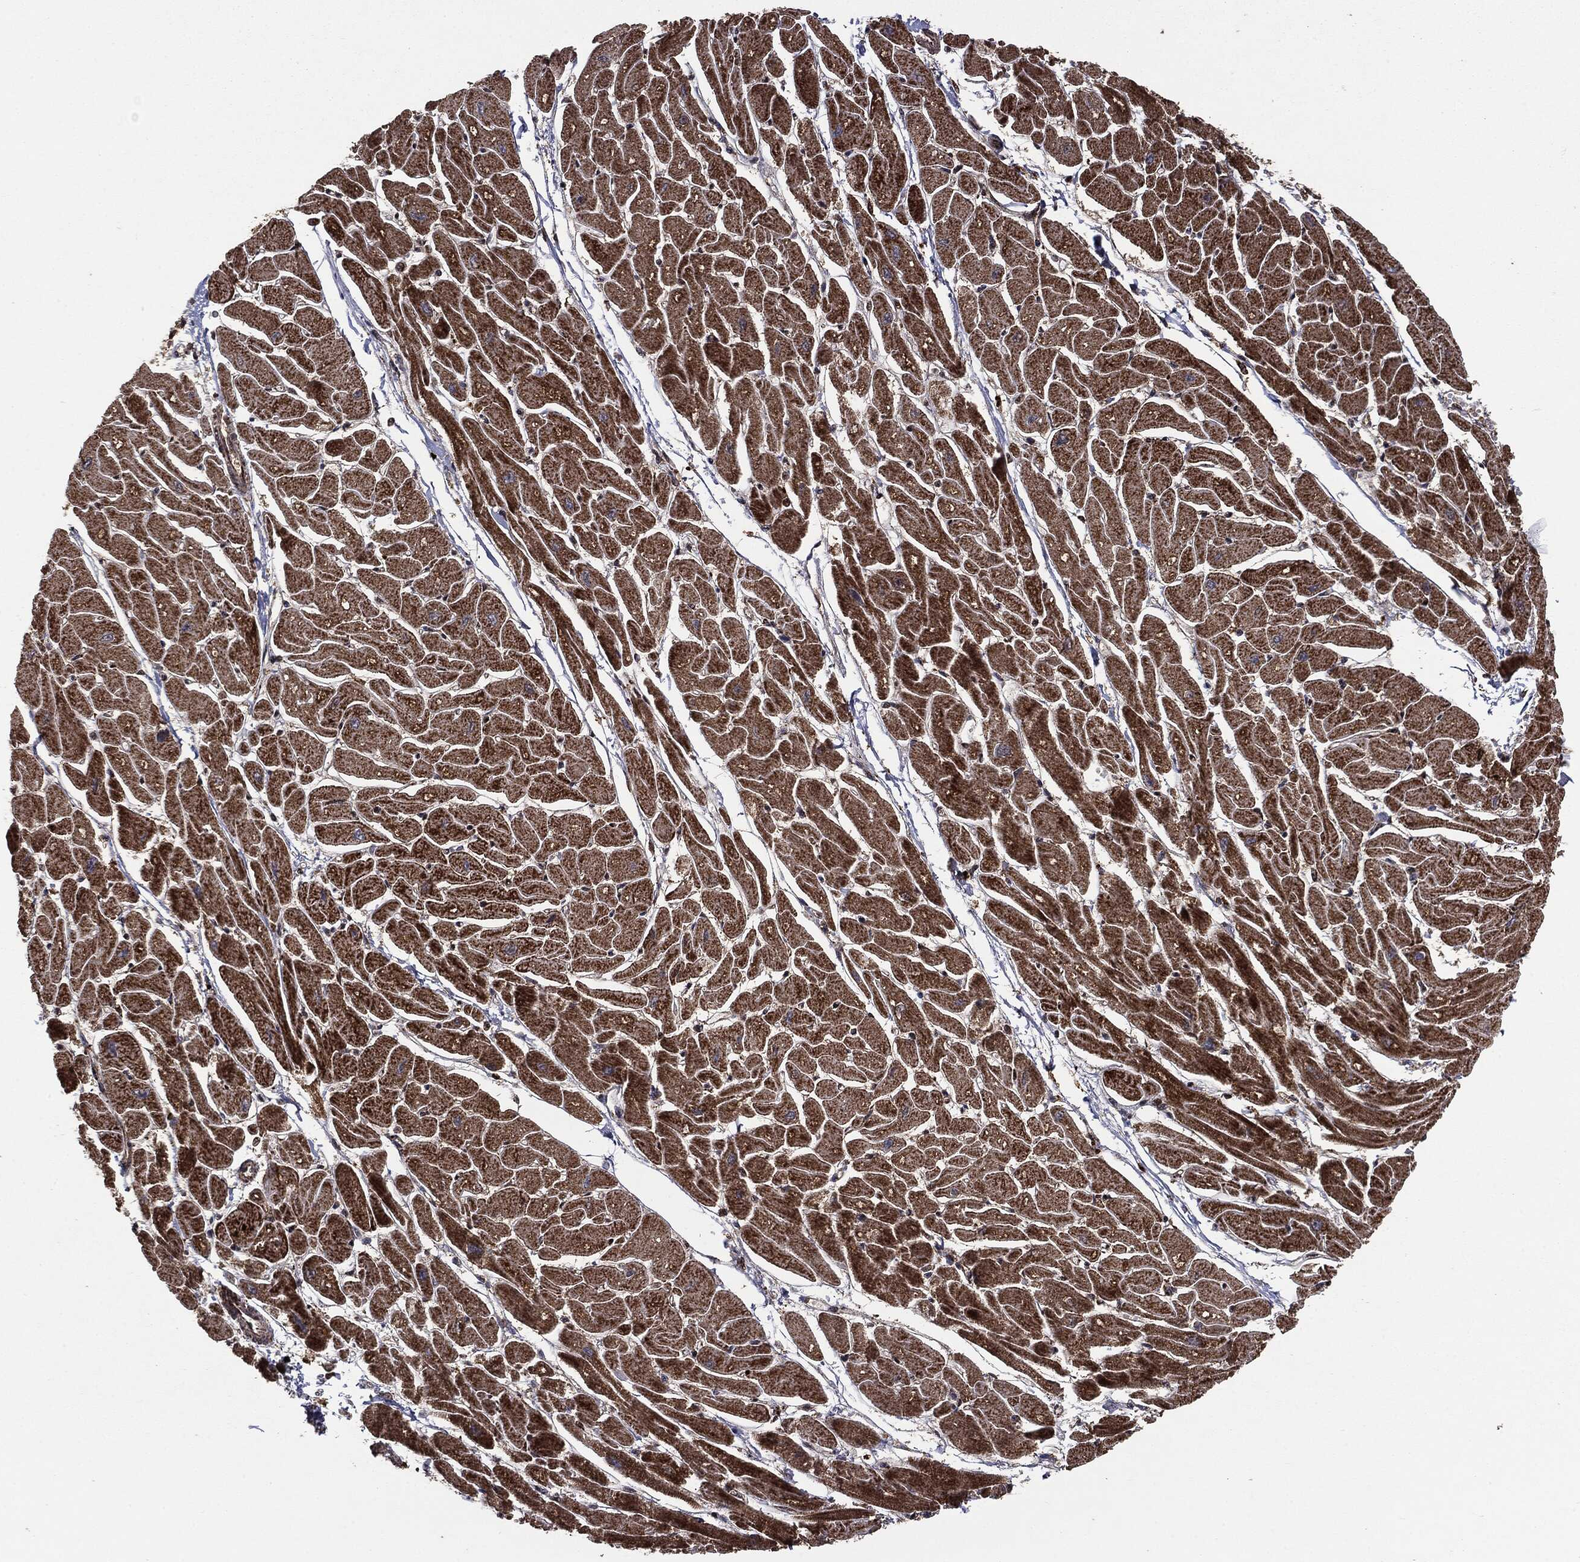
{"staining": {"intensity": "strong", "quantity": ">75%", "location": "cytoplasmic/membranous"}, "tissue": "heart muscle", "cell_type": "Cardiomyocytes", "image_type": "normal", "snomed": [{"axis": "morphology", "description": "Normal tissue, NOS"}, {"axis": "topography", "description": "Heart"}], "caption": "Immunohistochemical staining of normal human heart muscle reveals high levels of strong cytoplasmic/membranous positivity in about >75% of cardiomyocytes.", "gene": "MAP2K1", "patient": {"sex": "male", "age": 57}}